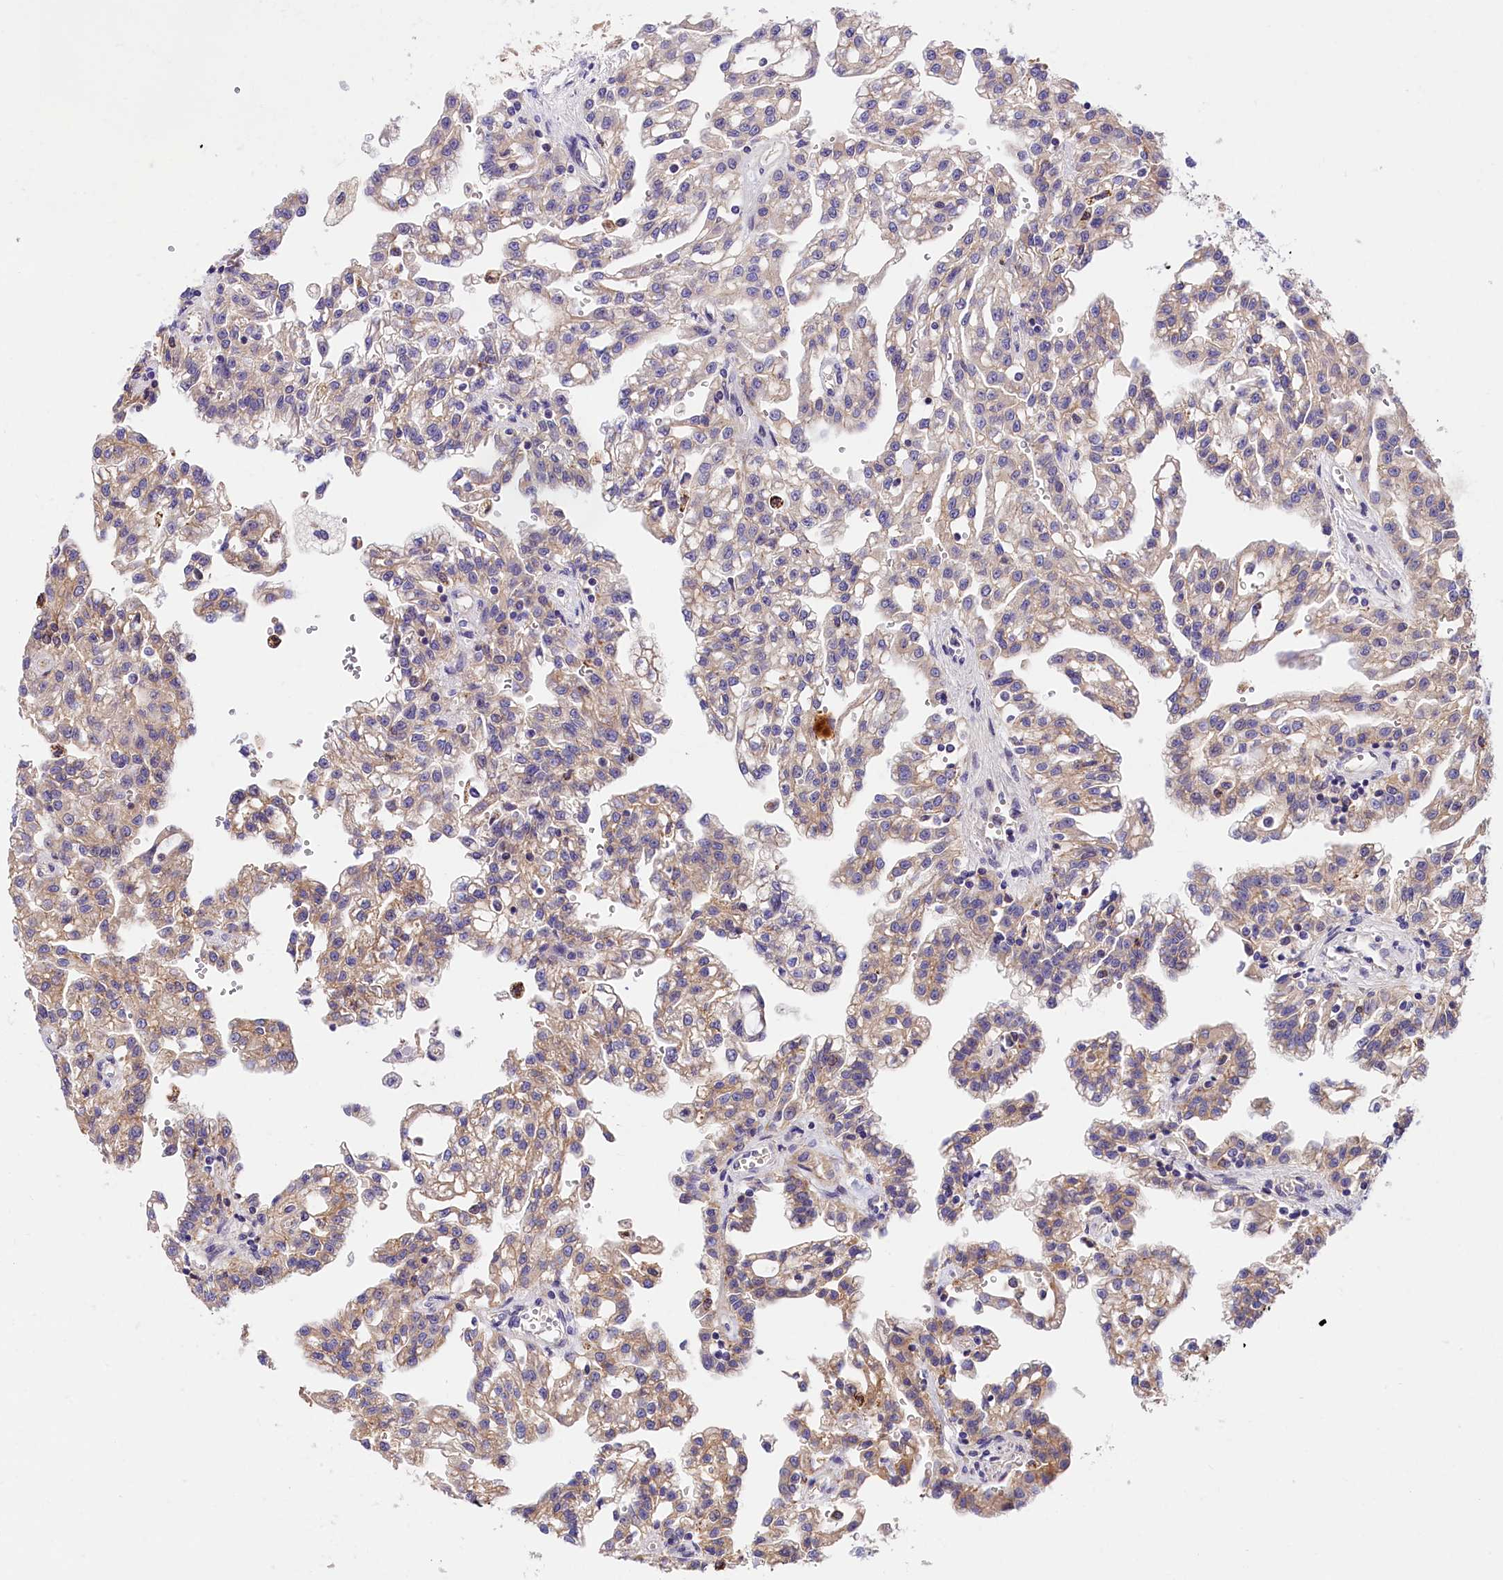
{"staining": {"intensity": "weak", "quantity": "<25%", "location": "cytoplasmic/membranous"}, "tissue": "renal cancer", "cell_type": "Tumor cells", "image_type": "cancer", "snomed": [{"axis": "morphology", "description": "Adenocarcinoma, NOS"}, {"axis": "topography", "description": "Kidney"}], "caption": "DAB (3,3'-diaminobenzidine) immunohistochemical staining of human renal adenocarcinoma shows no significant expression in tumor cells.", "gene": "ARMC6", "patient": {"sex": "male", "age": 63}}